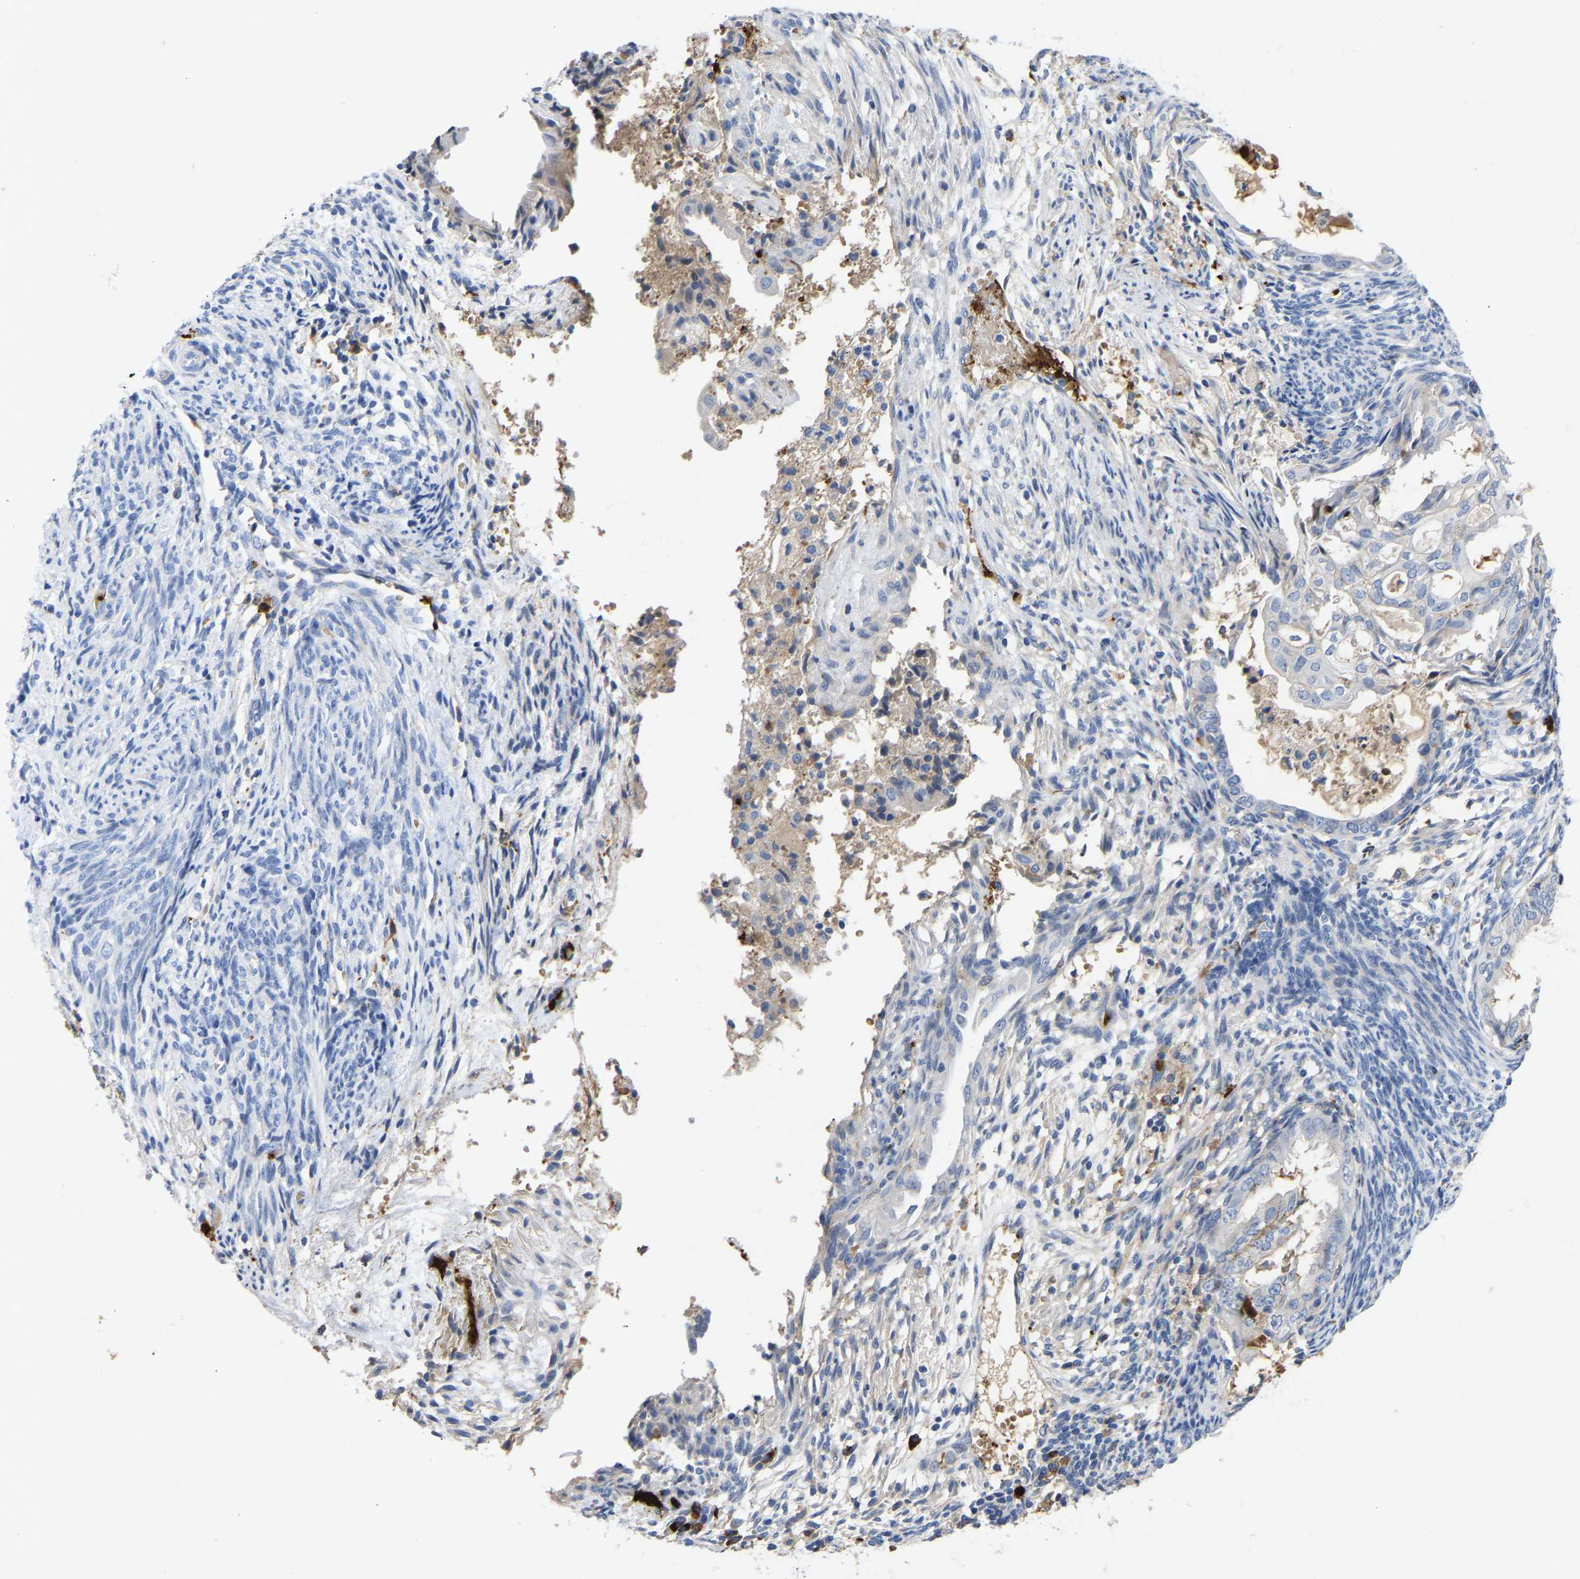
{"staining": {"intensity": "negative", "quantity": "none", "location": "none"}, "tissue": "endometrial cancer", "cell_type": "Tumor cells", "image_type": "cancer", "snomed": [{"axis": "morphology", "description": "Adenocarcinoma, NOS"}, {"axis": "topography", "description": "Endometrium"}], "caption": "Immunohistochemistry (IHC) histopathology image of adenocarcinoma (endometrial) stained for a protein (brown), which reveals no positivity in tumor cells.", "gene": "FGF18", "patient": {"sex": "female", "age": 58}}